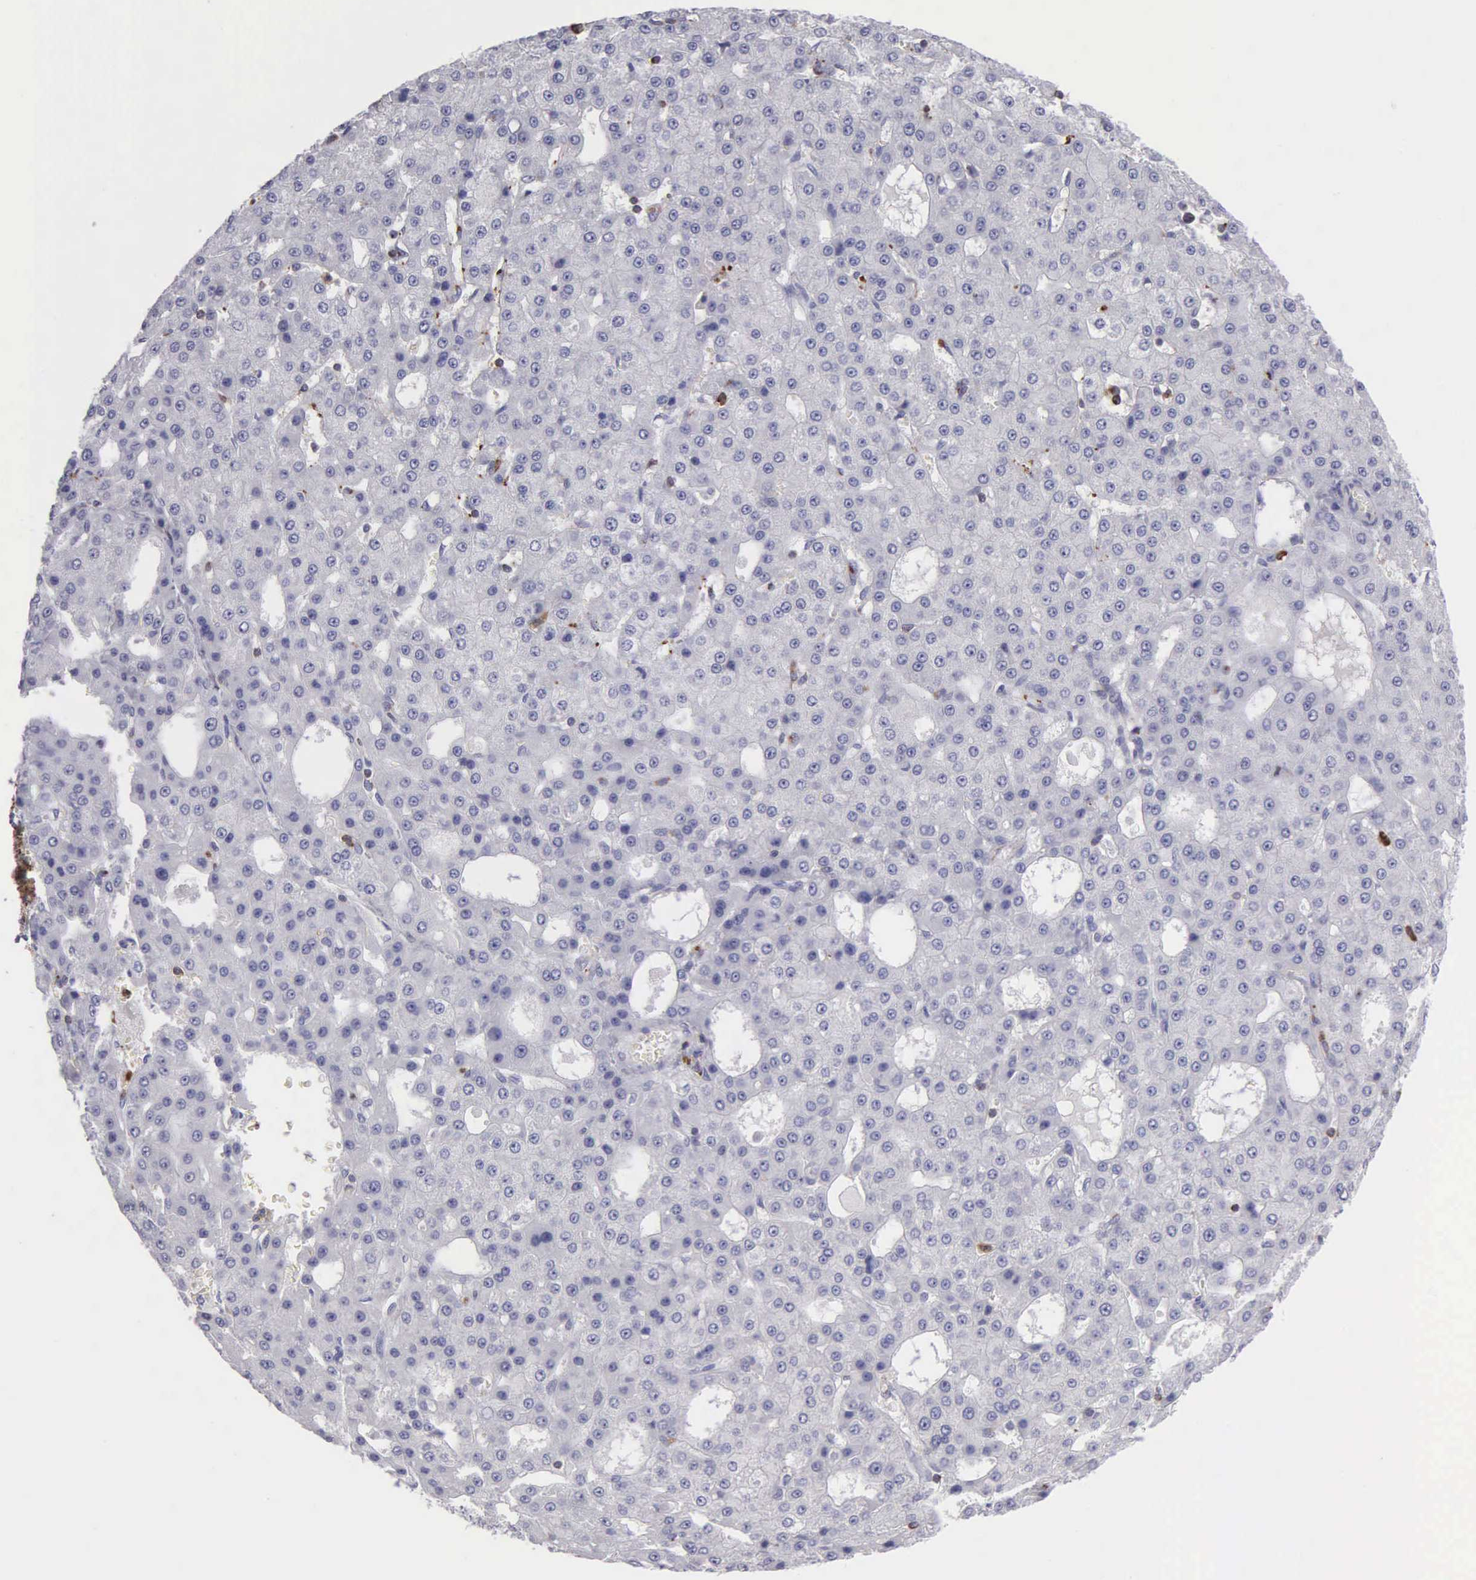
{"staining": {"intensity": "negative", "quantity": "none", "location": "none"}, "tissue": "liver cancer", "cell_type": "Tumor cells", "image_type": "cancer", "snomed": [{"axis": "morphology", "description": "Carcinoma, Hepatocellular, NOS"}, {"axis": "topography", "description": "Liver"}], "caption": "Liver hepatocellular carcinoma was stained to show a protein in brown. There is no significant expression in tumor cells.", "gene": "SRGN", "patient": {"sex": "male", "age": 47}}